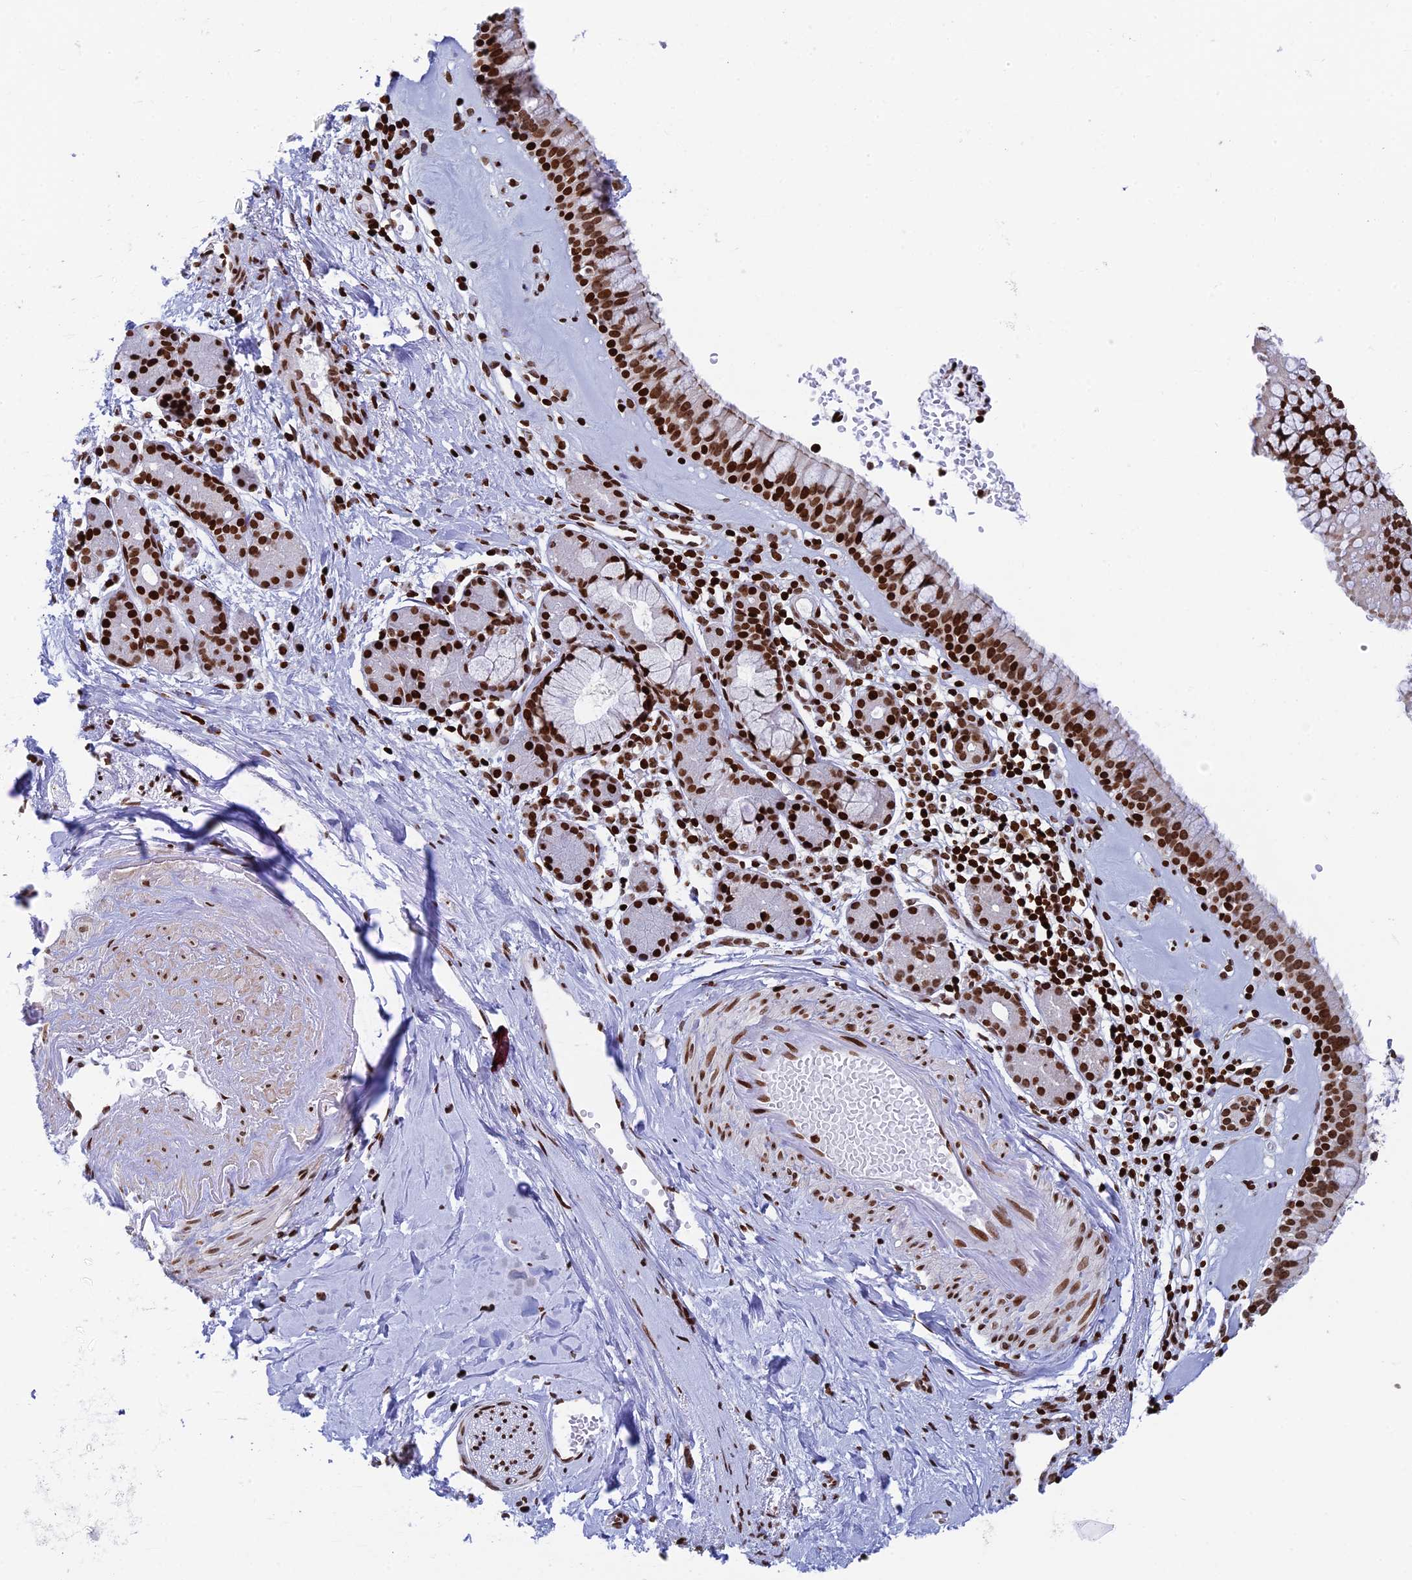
{"staining": {"intensity": "strong", "quantity": ">75%", "location": "cytoplasmic/membranous,nuclear"}, "tissue": "nasopharynx", "cell_type": "Respiratory epithelial cells", "image_type": "normal", "snomed": [{"axis": "morphology", "description": "Normal tissue, NOS"}, {"axis": "topography", "description": "Nasopharynx"}], "caption": "Strong cytoplasmic/membranous,nuclear positivity is identified in about >75% of respiratory epithelial cells in benign nasopharynx.", "gene": "RPAP1", "patient": {"sex": "male", "age": 82}}